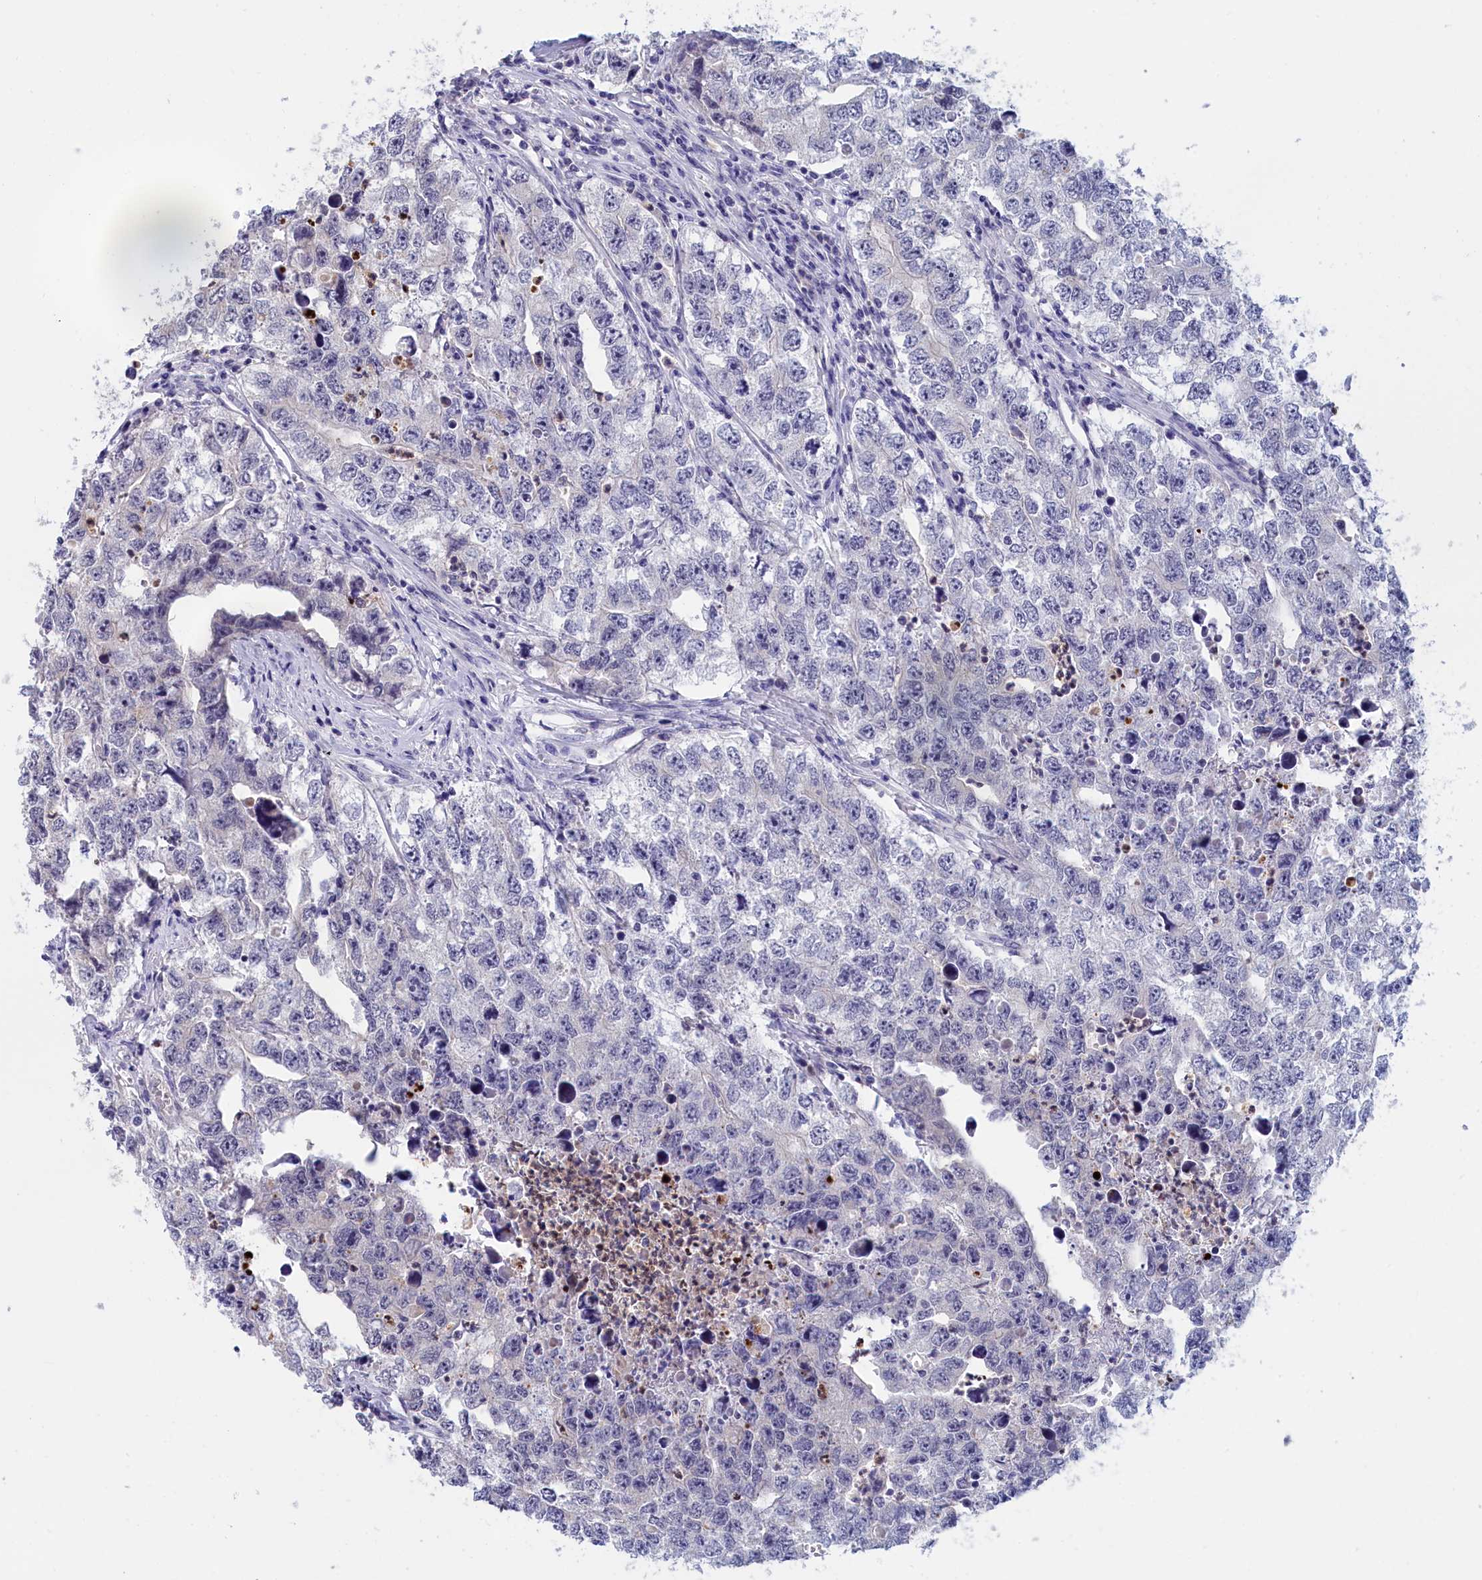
{"staining": {"intensity": "negative", "quantity": "none", "location": "none"}, "tissue": "testis cancer", "cell_type": "Tumor cells", "image_type": "cancer", "snomed": [{"axis": "morphology", "description": "Seminoma, NOS"}, {"axis": "morphology", "description": "Carcinoma, Embryonal, NOS"}, {"axis": "topography", "description": "Testis"}], "caption": "A high-resolution micrograph shows IHC staining of seminoma (testis), which displays no significant expression in tumor cells.", "gene": "EPB41L4B", "patient": {"sex": "male", "age": 43}}